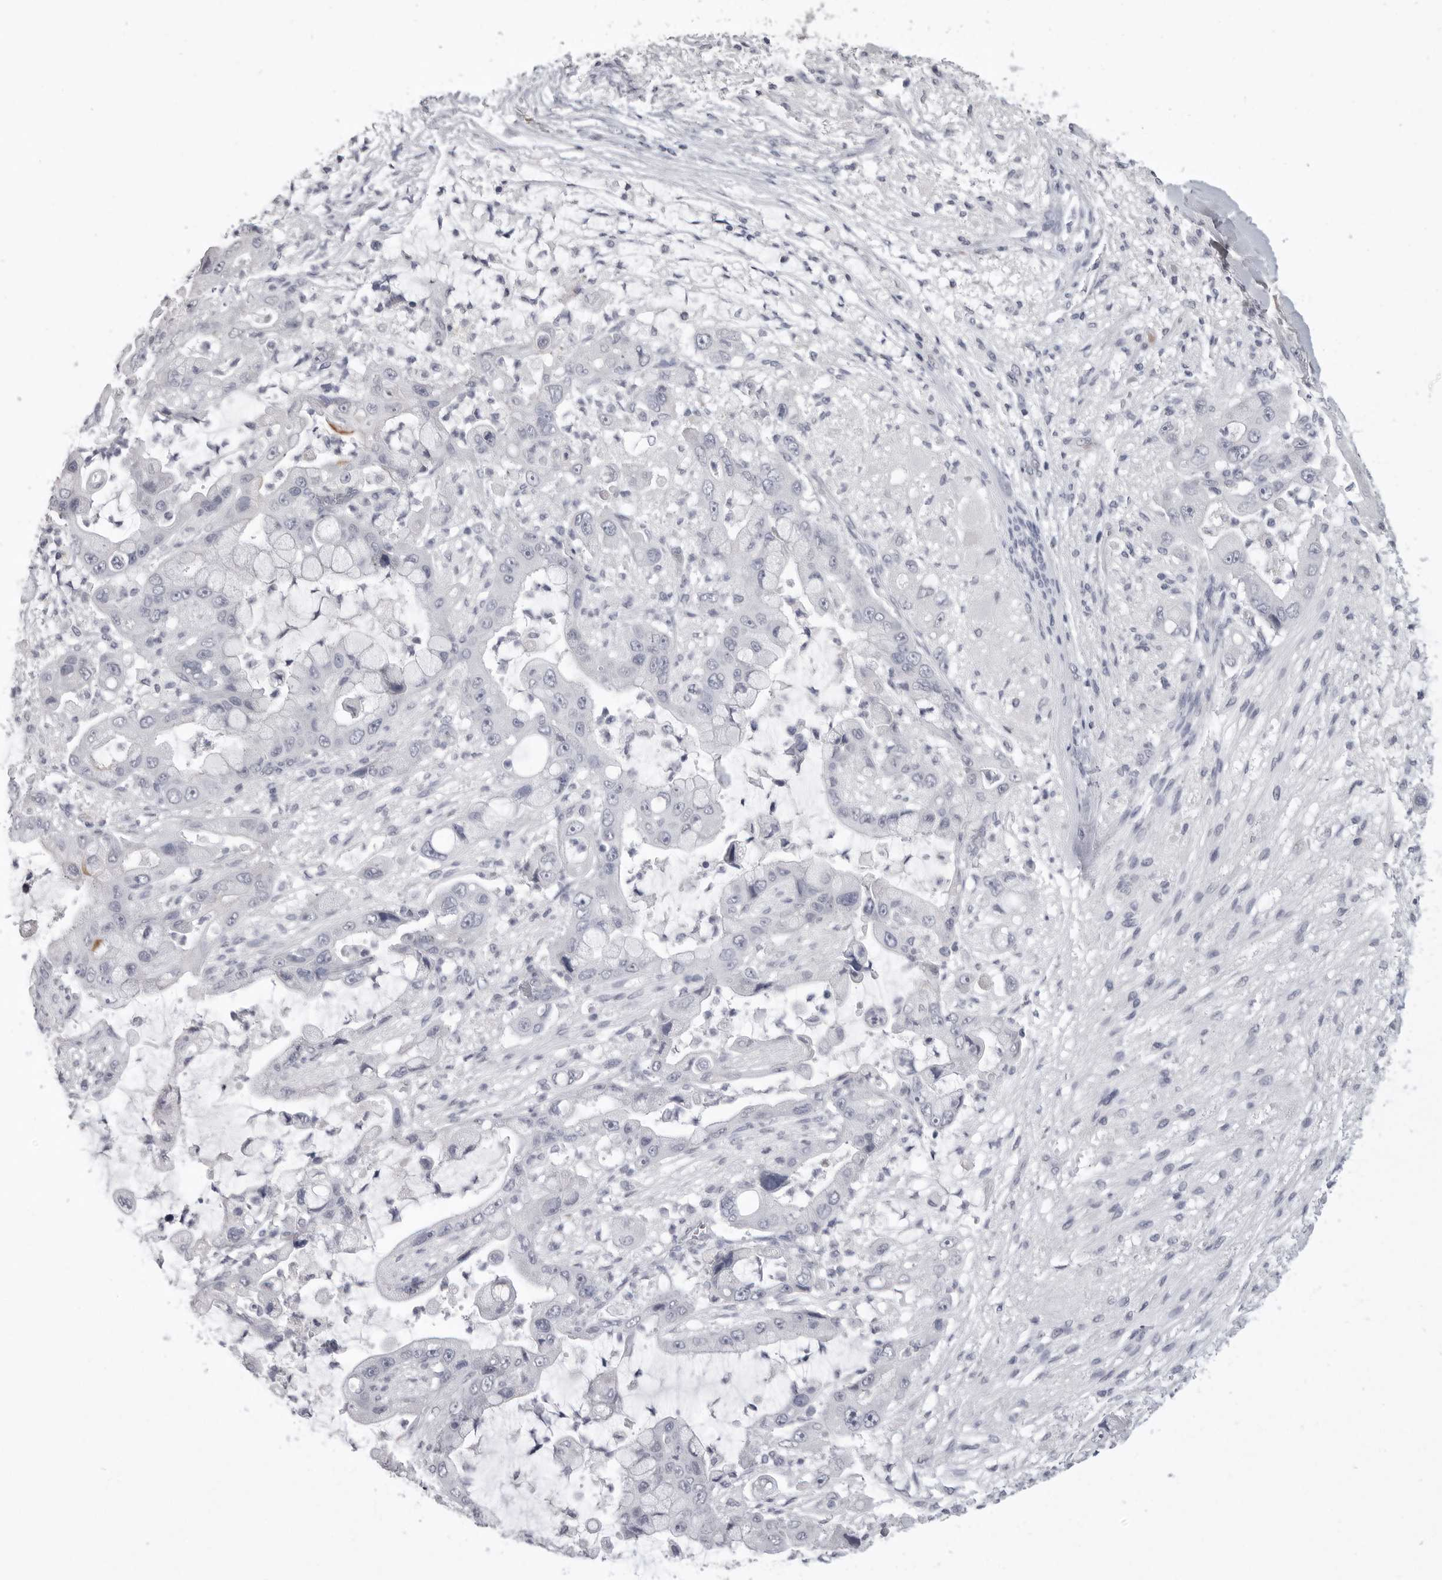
{"staining": {"intensity": "weak", "quantity": "<25%", "location": "cytoplasmic/membranous"}, "tissue": "liver cancer", "cell_type": "Tumor cells", "image_type": "cancer", "snomed": [{"axis": "morphology", "description": "Cholangiocarcinoma"}, {"axis": "topography", "description": "Liver"}], "caption": "This is a image of IHC staining of liver cancer, which shows no expression in tumor cells.", "gene": "SERPING1", "patient": {"sex": "female", "age": 54}}